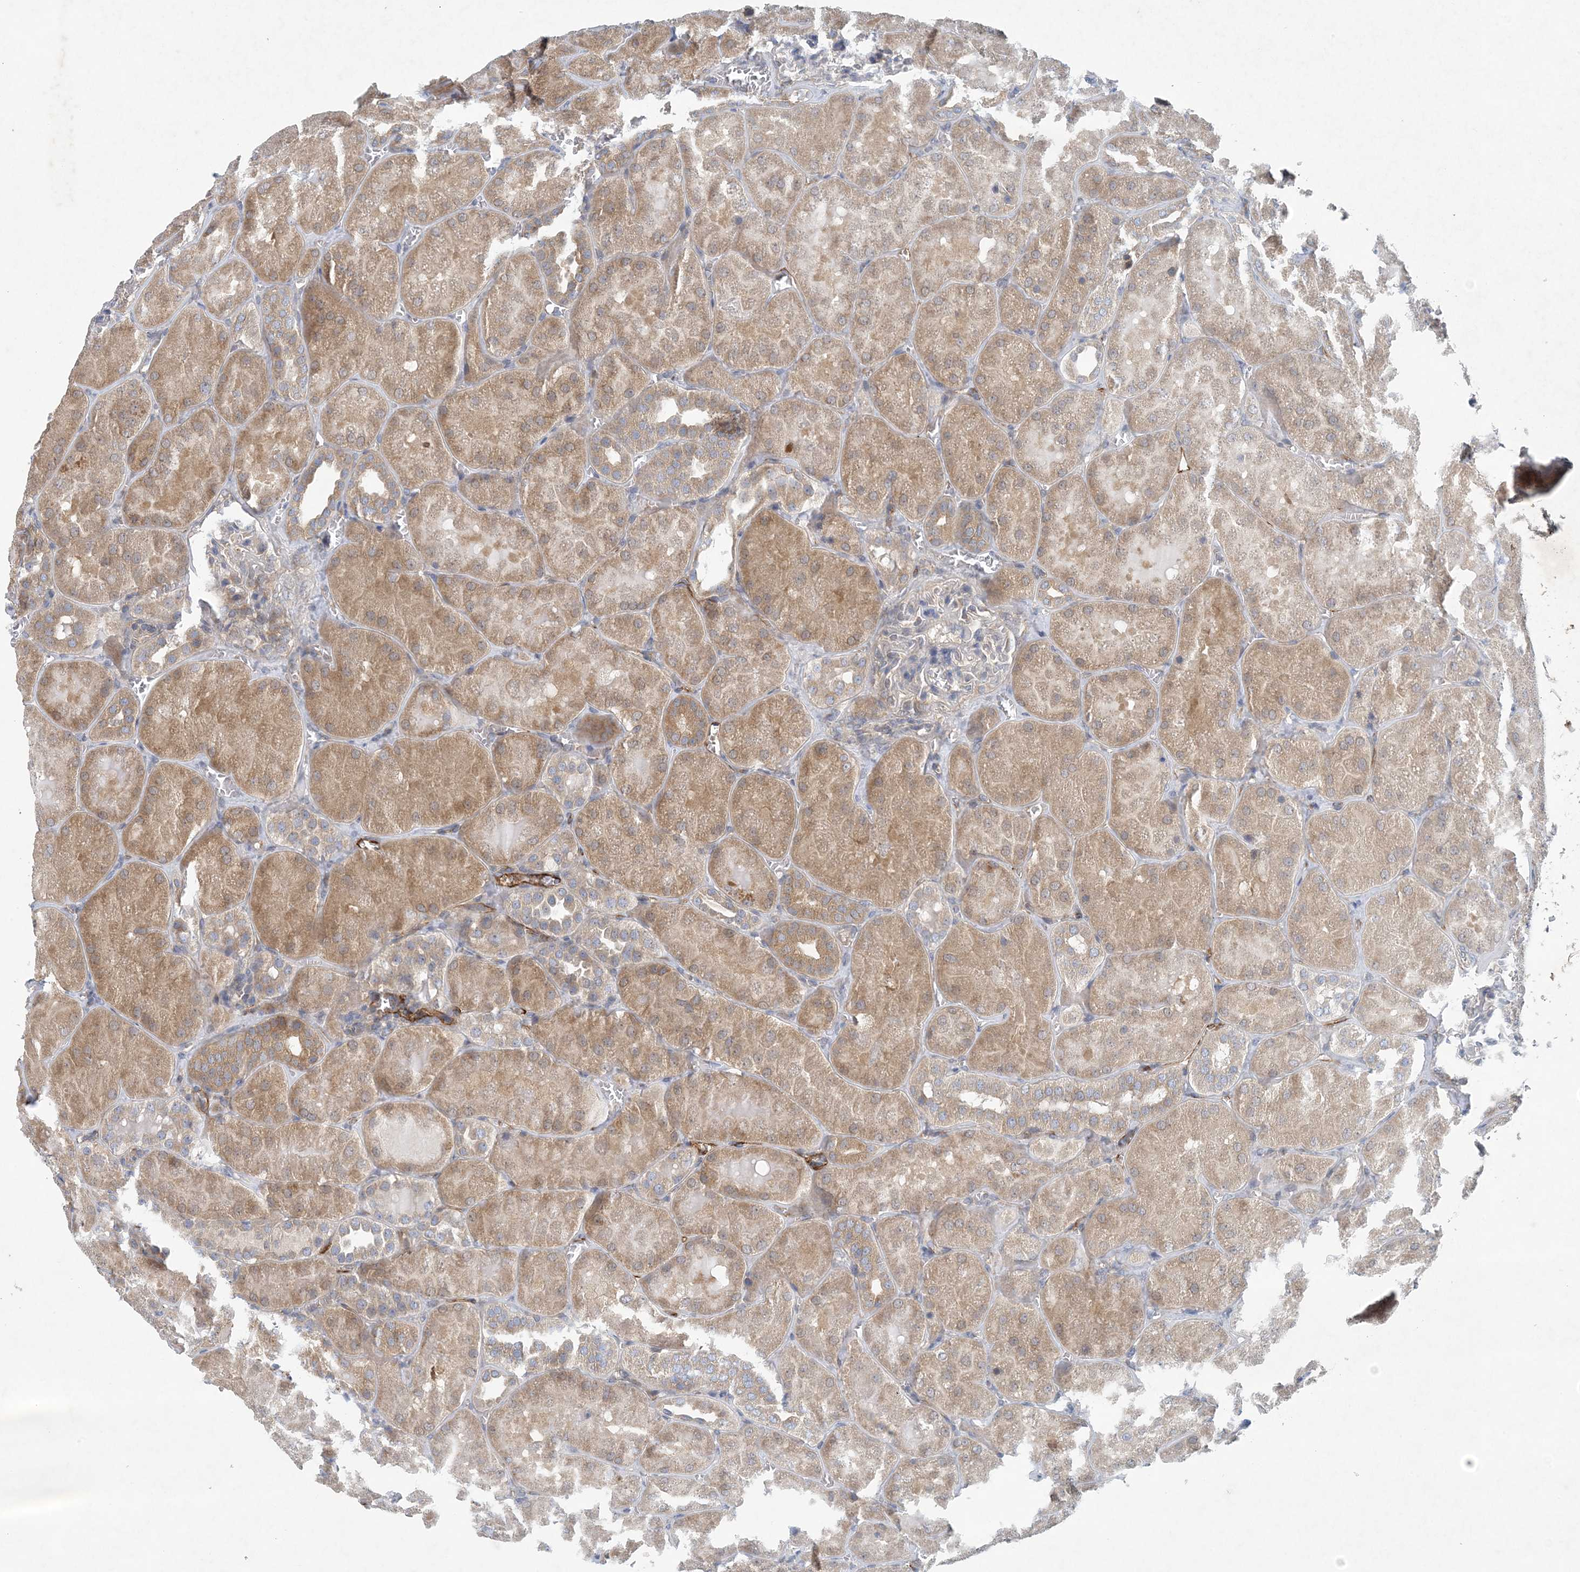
{"staining": {"intensity": "negative", "quantity": "none", "location": "none"}, "tissue": "kidney", "cell_type": "Cells in glomeruli", "image_type": "normal", "snomed": [{"axis": "morphology", "description": "Normal tissue, NOS"}, {"axis": "topography", "description": "Kidney"}], "caption": "The image shows no significant staining in cells in glomeruli of kidney.", "gene": "HIKESHI", "patient": {"sex": "male", "age": 28}}